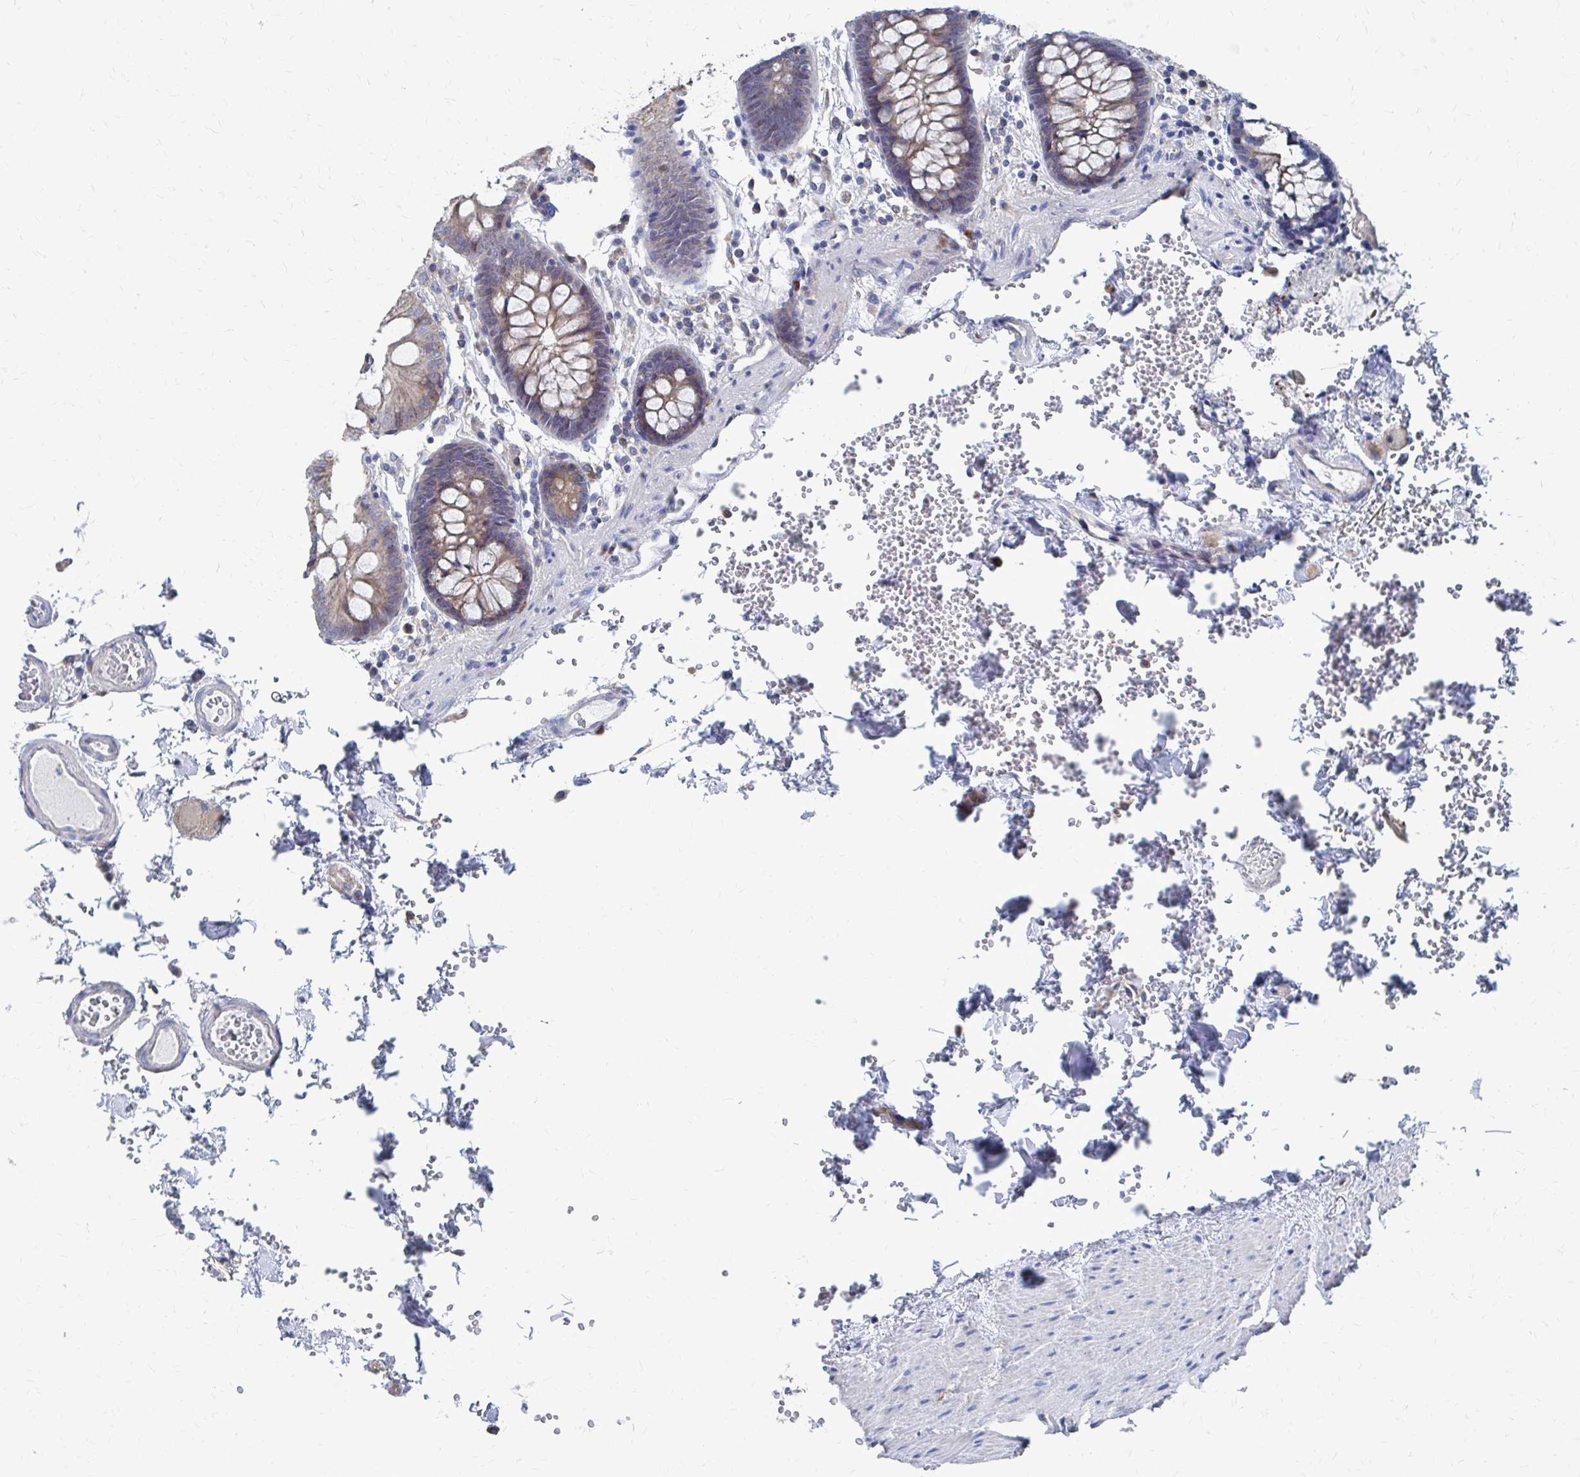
{"staining": {"intensity": "negative", "quantity": "none", "location": "none"}, "tissue": "colon", "cell_type": "Endothelial cells", "image_type": "normal", "snomed": [{"axis": "morphology", "description": "Normal tissue, NOS"}, {"axis": "topography", "description": "Colon"}], "caption": "The immunohistochemistry histopathology image has no significant staining in endothelial cells of colon. The staining was performed using DAB to visualize the protein expression in brown, while the nuclei were stained in blue with hematoxylin (Magnification: 20x).", "gene": "PLEKHG7", "patient": {"sex": "male", "age": 84}}